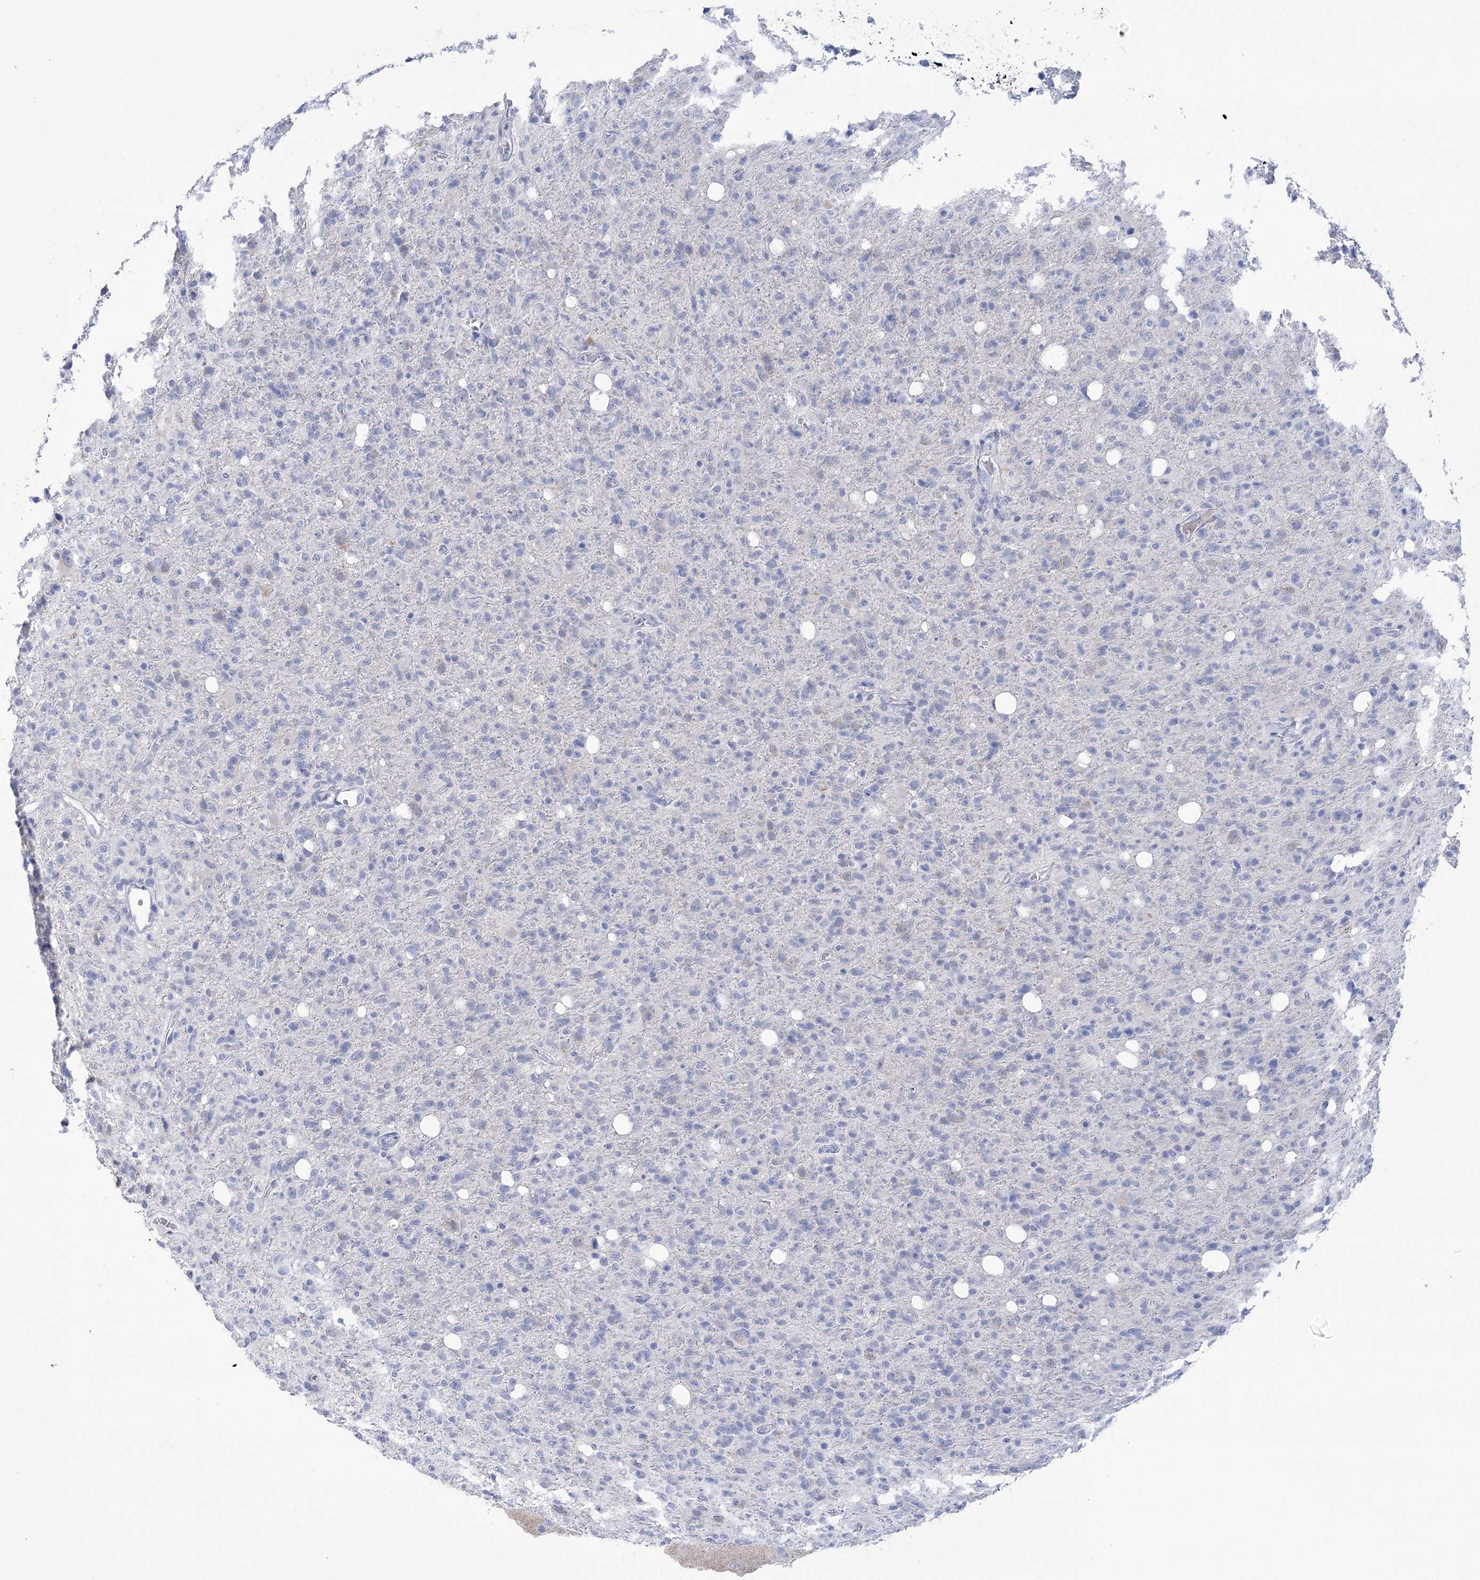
{"staining": {"intensity": "negative", "quantity": "none", "location": "none"}, "tissue": "glioma", "cell_type": "Tumor cells", "image_type": "cancer", "snomed": [{"axis": "morphology", "description": "Glioma, malignant, High grade"}, {"axis": "topography", "description": "Brain"}], "caption": "Immunohistochemistry (IHC) histopathology image of neoplastic tissue: malignant high-grade glioma stained with DAB displays no significant protein positivity in tumor cells. The staining was performed using DAB (3,3'-diaminobenzidine) to visualize the protein expression in brown, while the nuclei were stained in blue with hematoxylin (Magnification: 20x).", "gene": "PBLD", "patient": {"sex": "female", "age": 57}}